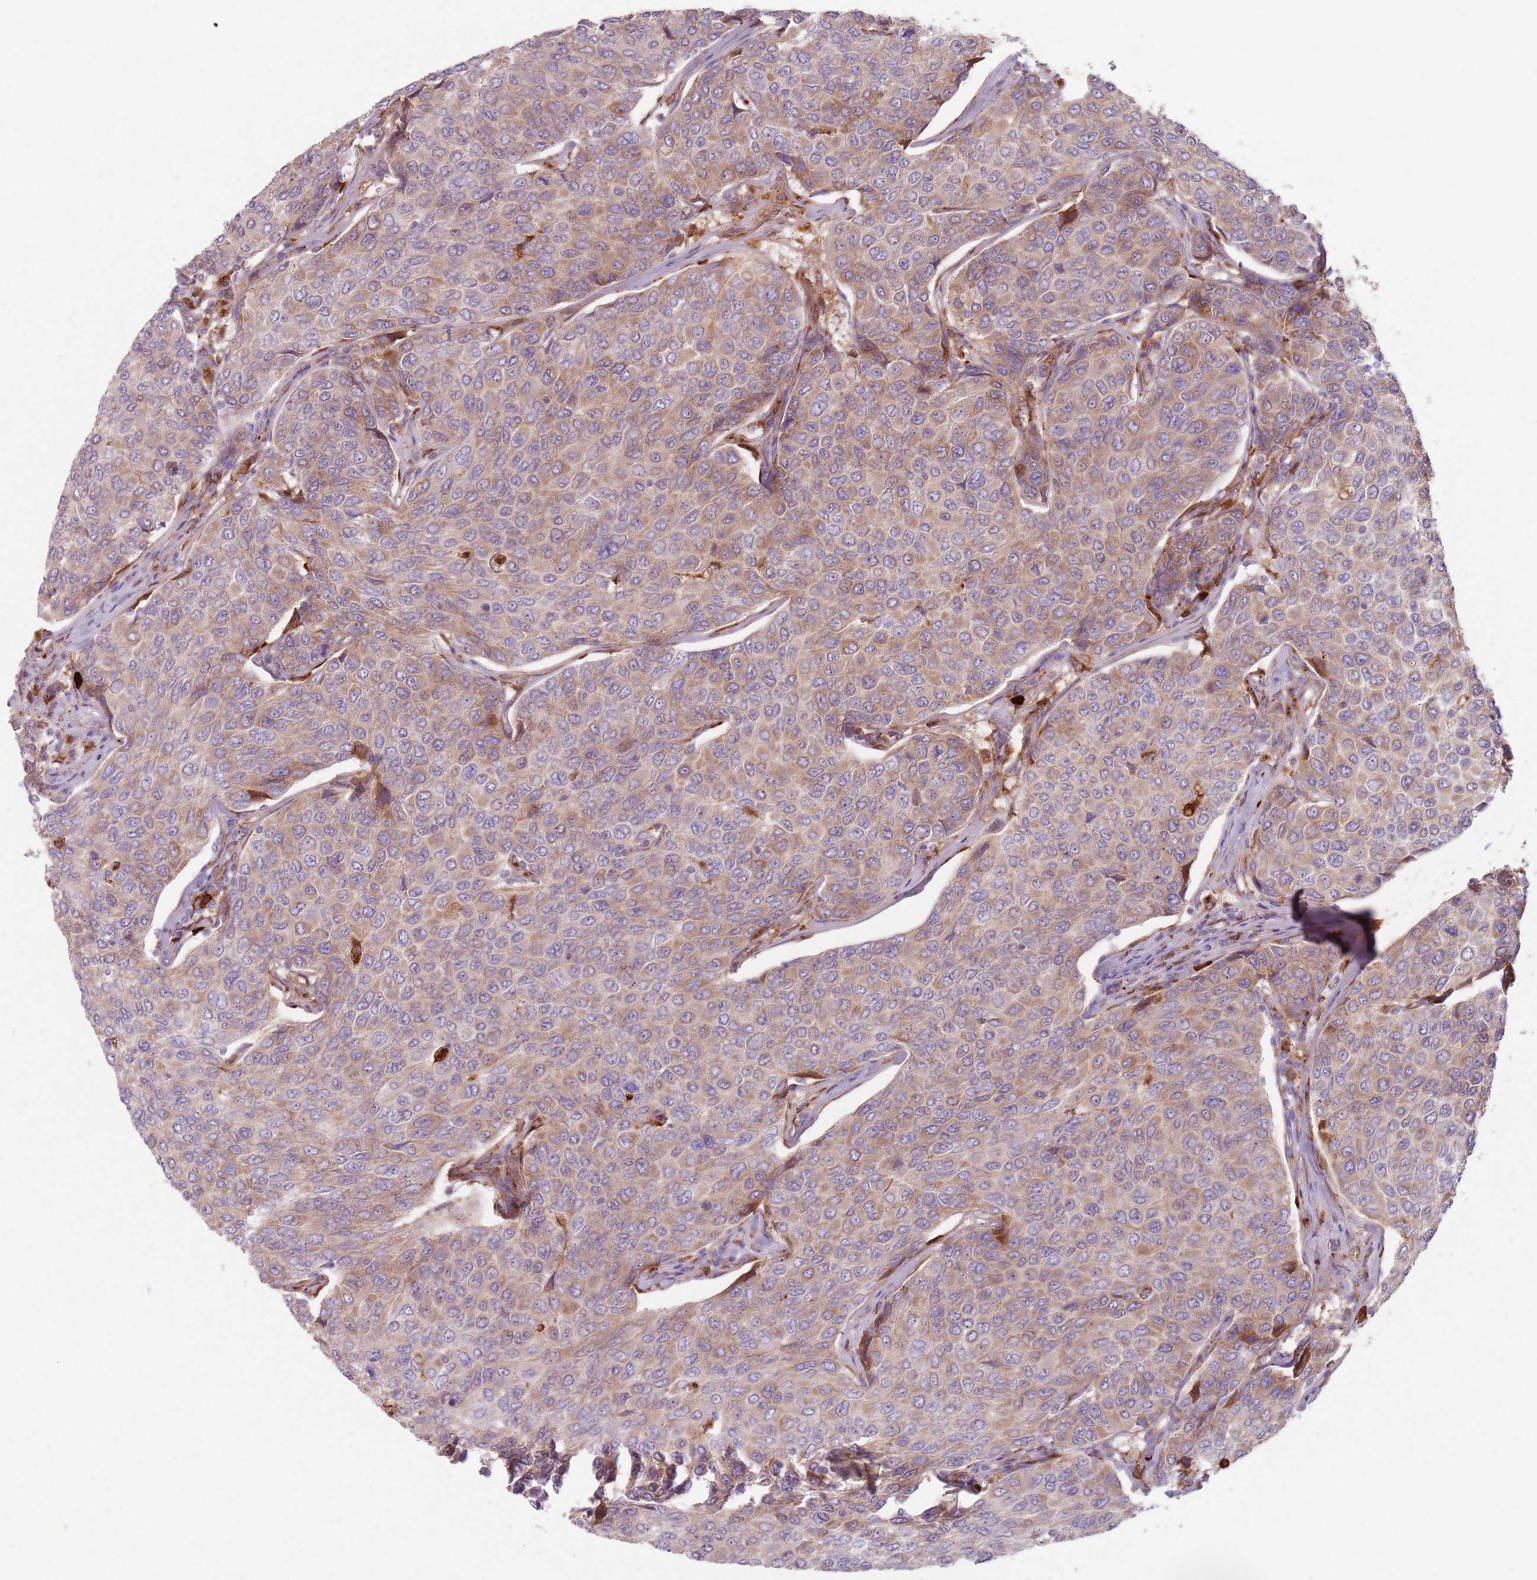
{"staining": {"intensity": "moderate", "quantity": "25%-75%", "location": "cytoplasmic/membranous"}, "tissue": "breast cancer", "cell_type": "Tumor cells", "image_type": "cancer", "snomed": [{"axis": "morphology", "description": "Duct carcinoma"}, {"axis": "topography", "description": "Breast"}], "caption": "This micrograph reveals breast cancer stained with immunohistochemistry (IHC) to label a protein in brown. The cytoplasmic/membranous of tumor cells show moderate positivity for the protein. Nuclei are counter-stained blue.", "gene": "COLGALT1", "patient": {"sex": "female", "age": 55}}